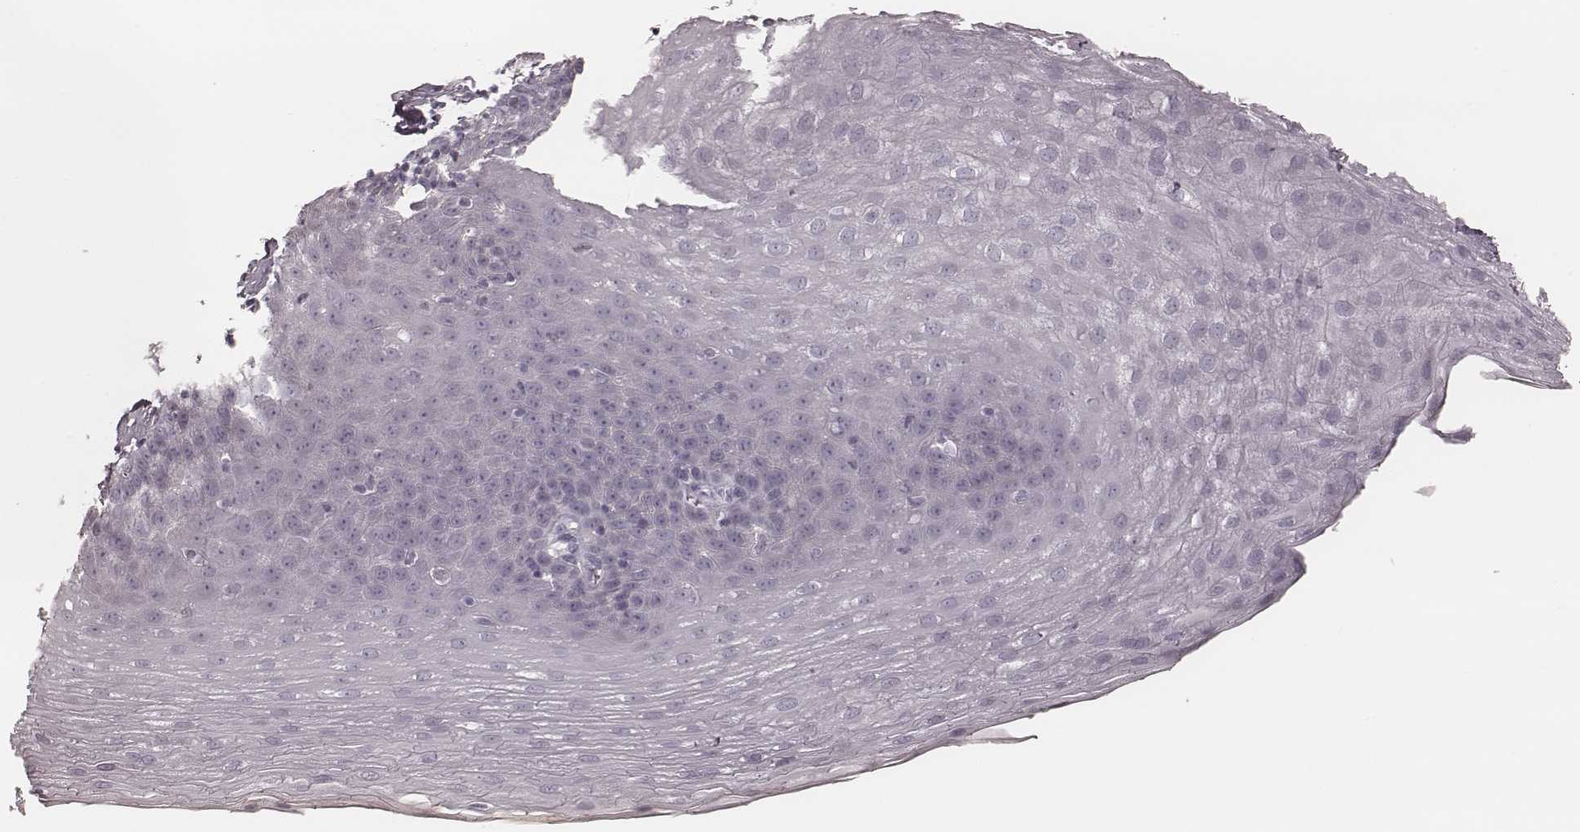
{"staining": {"intensity": "negative", "quantity": "none", "location": "none"}, "tissue": "esophagus", "cell_type": "Squamous epithelial cells", "image_type": "normal", "snomed": [{"axis": "morphology", "description": "Normal tissue, NOS"}, {"axis": "topography", "description": "Esophagus"}], "caption": "Esophagus stained for a protein using IHC displays no positivity squamous epithelial cells.", "gene": "SMIM24", "patient": {"sex": "female", "age": 81}}